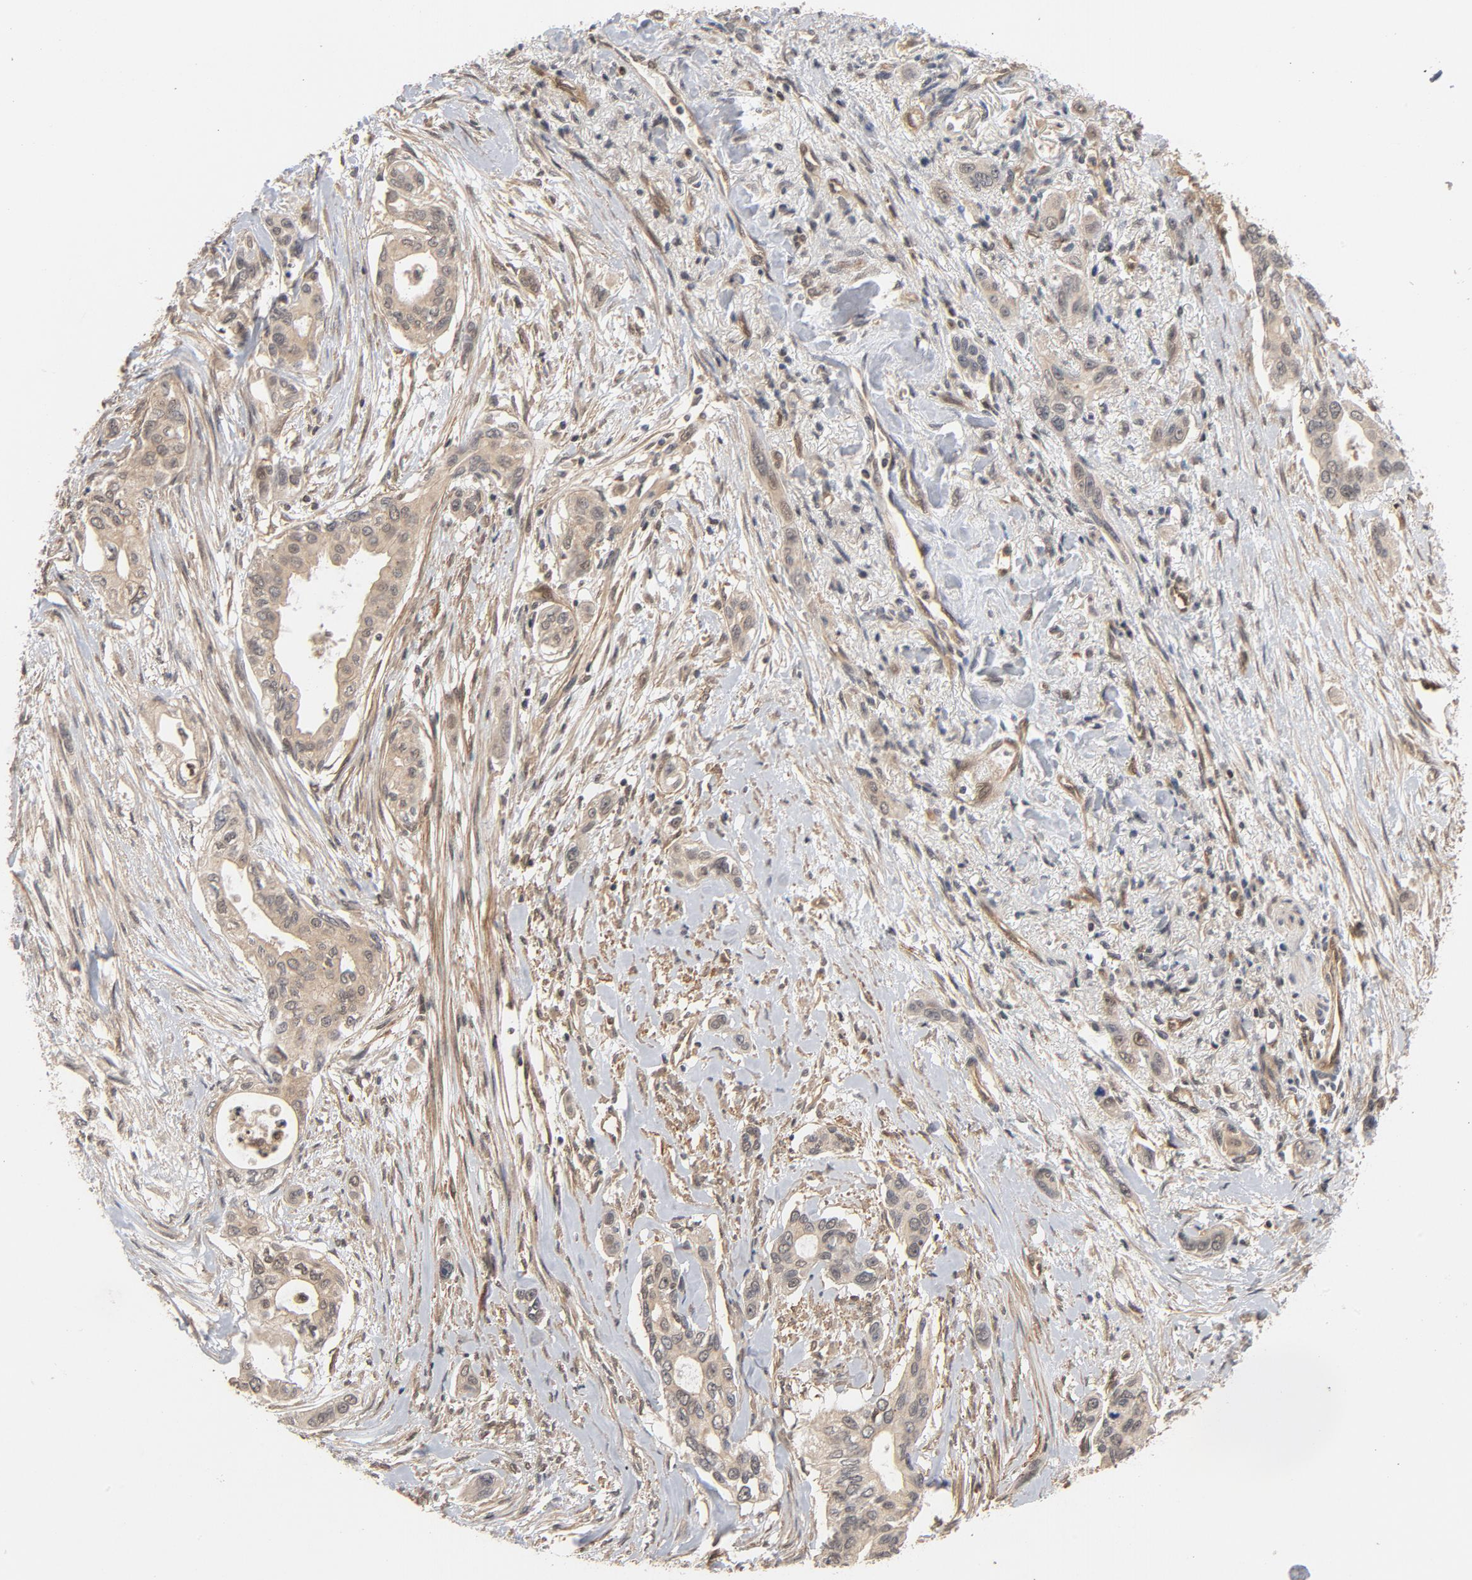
{"staining": {"intensity": "weak", "quantity": ">75%", "location": "cytoplasmic/membranous"}, "tissue": "pancreatic cancer", "cell_type": "Tumor cells", "image_type": "cancer", "snomed": [{"axis": "morphology", "description": "Adenocarcinoma, NOS"}, {"axis": "topography", "description": "Pancreas"}], "caption": "Immunohistochemistry (IHC) photomicrograph of neoplastic tissue: human pancreatic cancer stained using immunohistochemistry (IHC) shows low levels of weak protein expression localized specifically in the cytoplasmic/membranous of tumor cells, appearing as a cytoplasmic/membranous brown color.", "gene": "CDC37", "patient": {"sex": "female", "age": 60}}